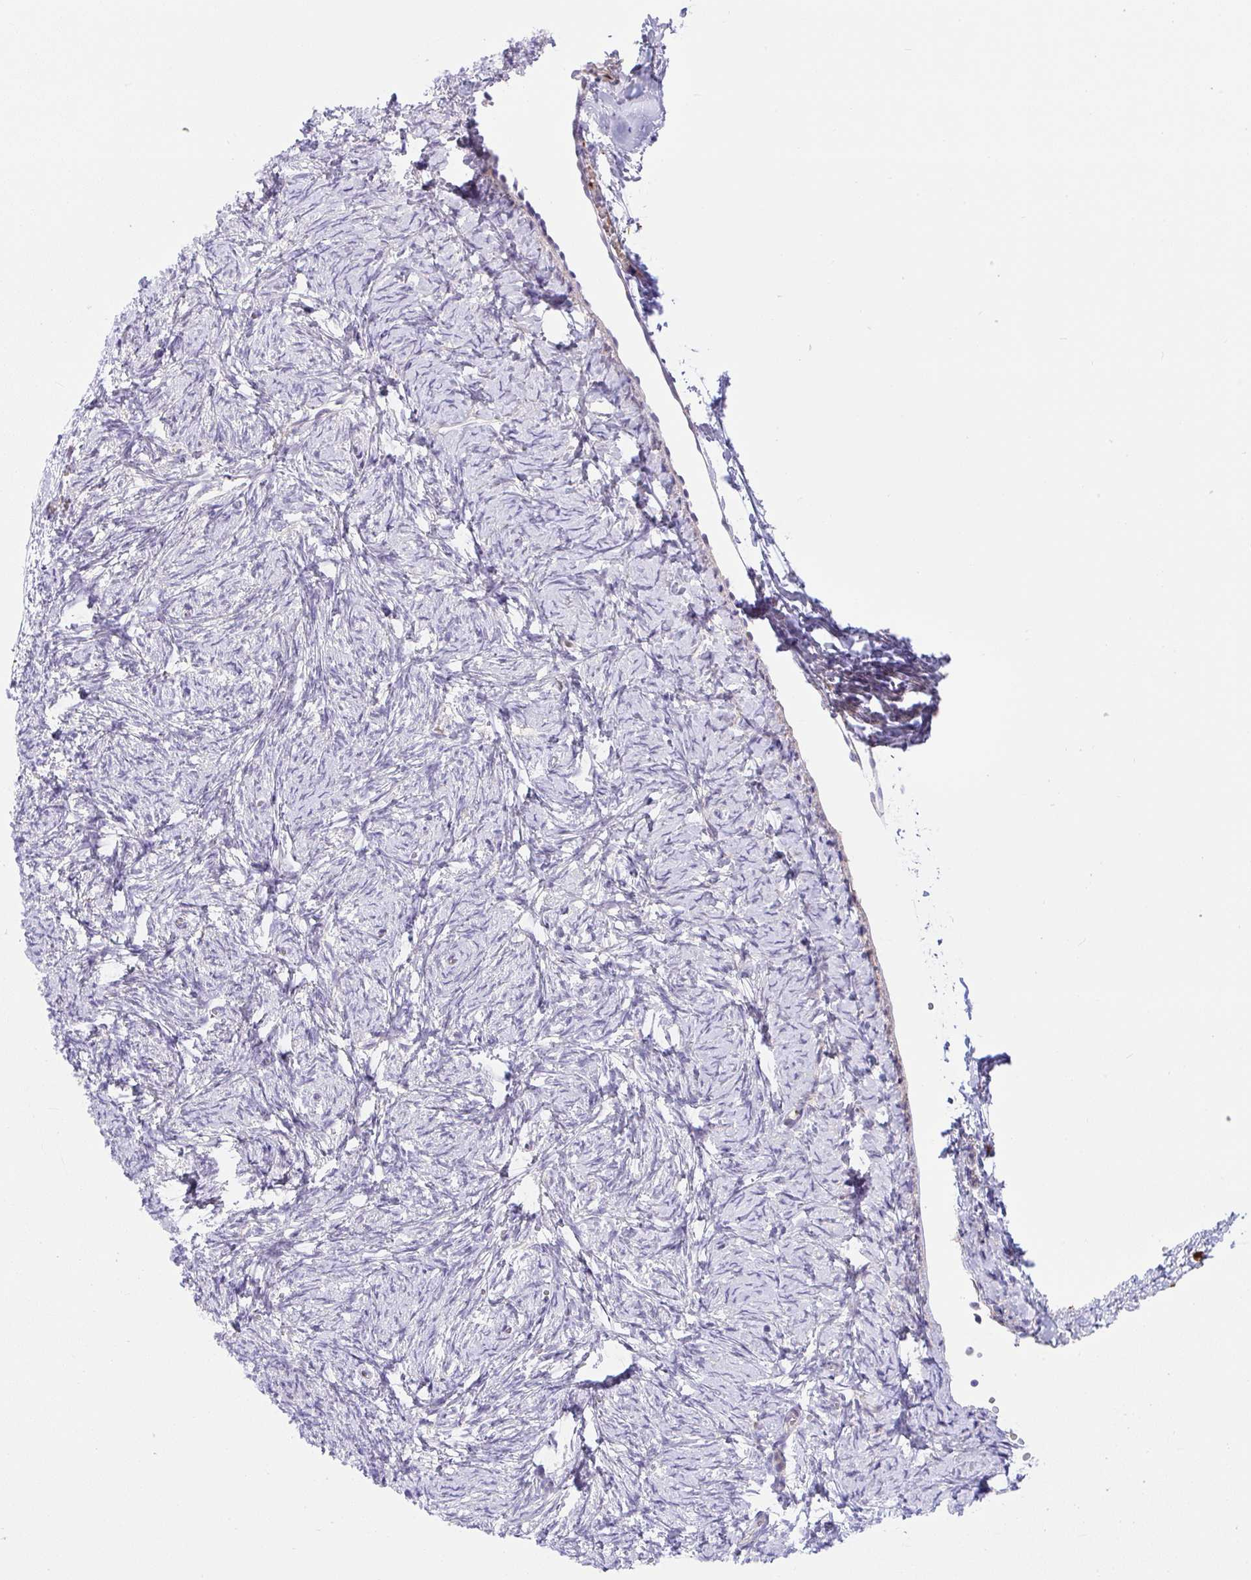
{"staining": {"intensity": "negative", "quantity": "none", "location": "none"}, "tissue": "ovary", "cell_type": "Ovarian stroma cells", "image_type": "normal", "snomed": [{"axis": "morphology", "description": "Normal tissue, NOS"}, {"axis": "topography", "description": "Ovary"}], "caption": "This is an IHC photomicrograph of unremarkable human ovary. There is no expression in ovarian stroma cells.", "gene": "ZNF554", "patient": {"sex": "female", "age": 41}}